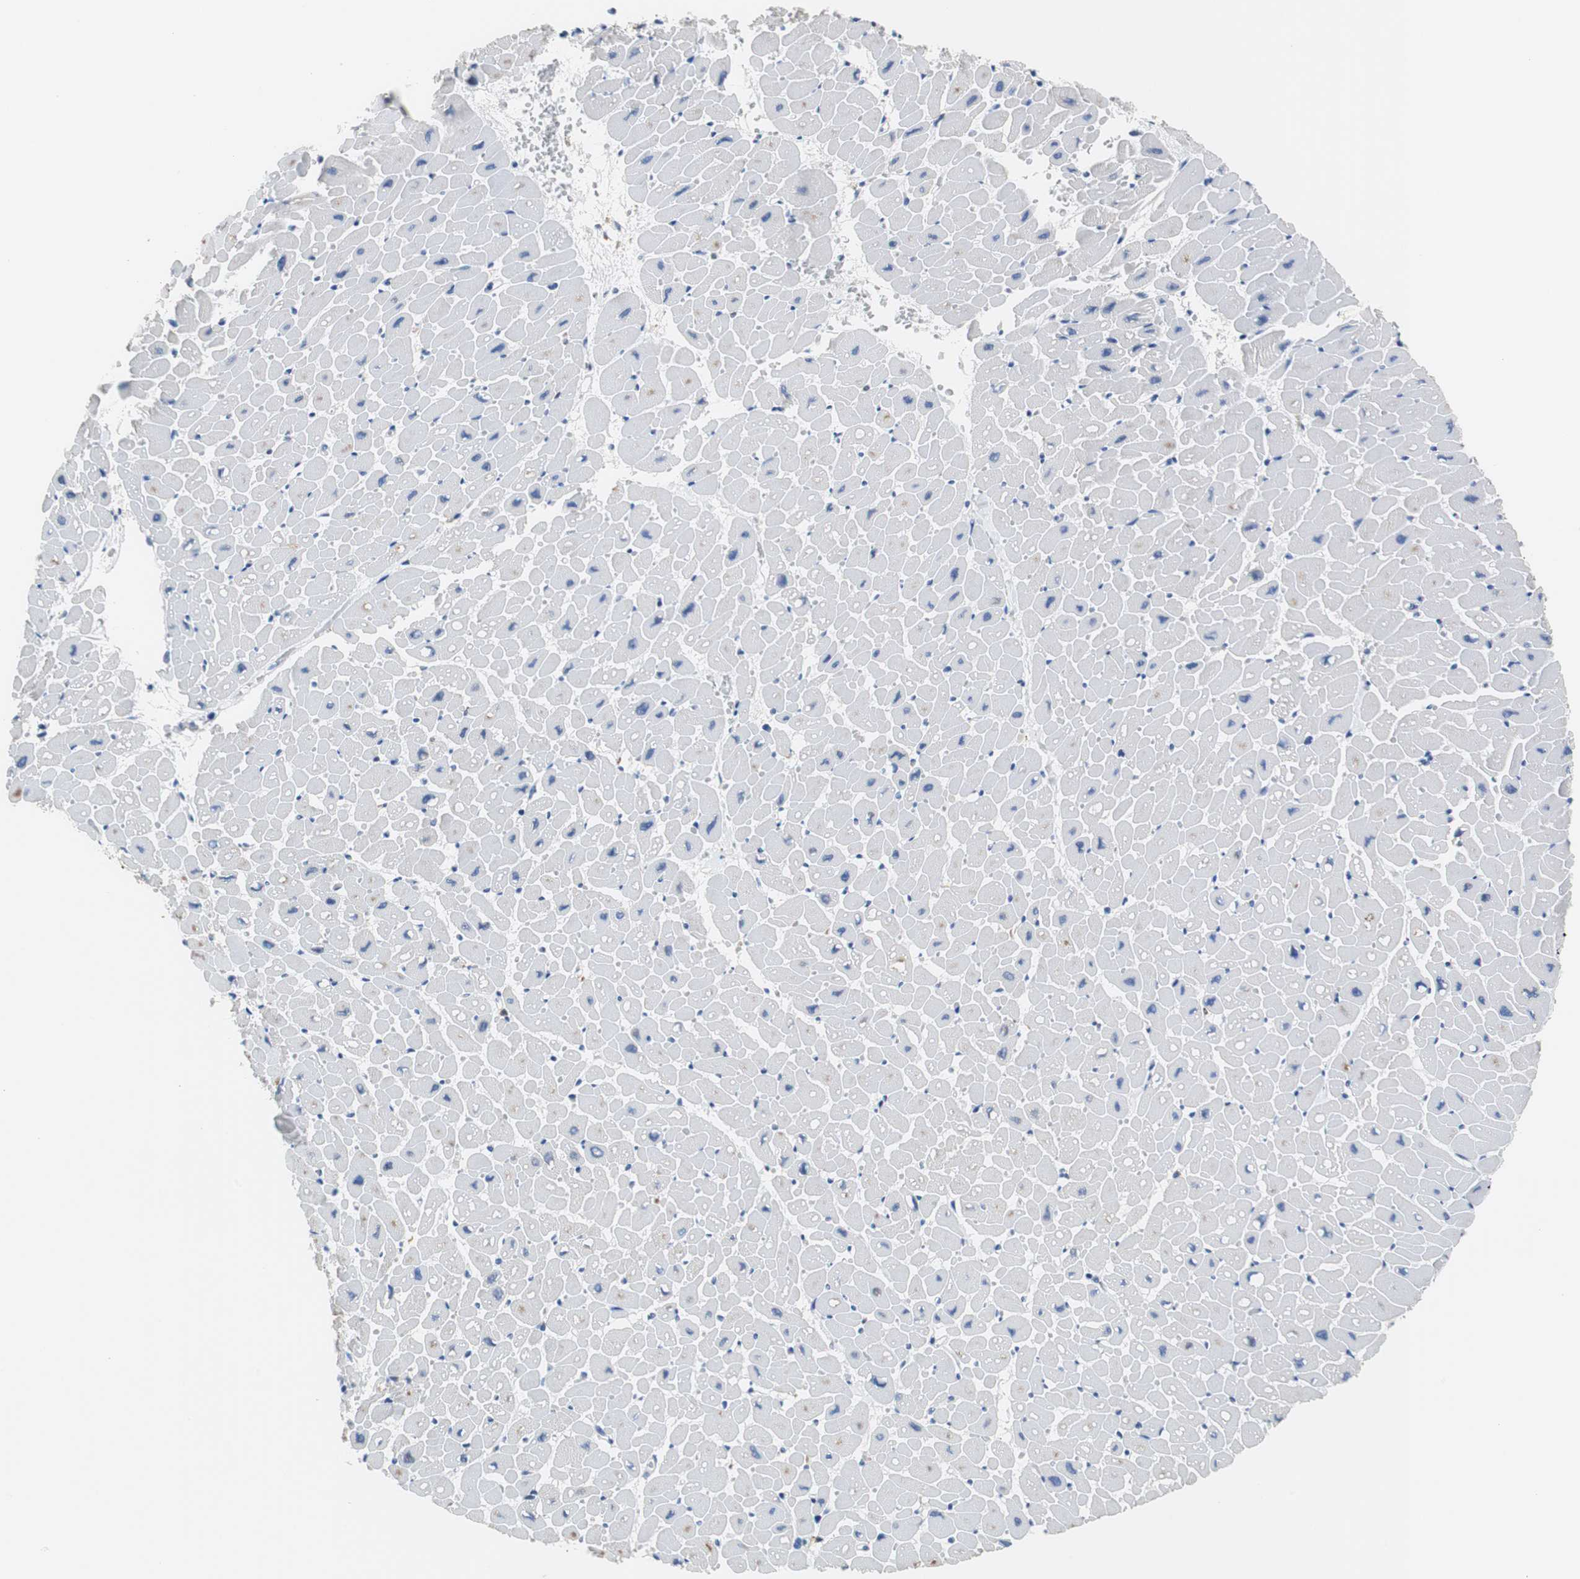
{"staining": {"intensity": "moderate", "quantity": "25%-75%", "location": "cytoplasmic/membranous"}, "tissue": "heart muscle", "cell_type": "Cardiomyocytes", "image_type": "normal", "snomed": [{"axis": "morphology", "description": "Normal tissue, NOS"}, {"axis": "topography", "description": "Heart"}], "caption": "IHC photomicrograph of benign heart muscle: heart muscle stained using immunohistochemistry displays medium levels of moderate protein expression localized specifically in the cytoplasmic/membranous of cardiomyocytes, appearing as a cytoplasmic/membranous brown color.", "gene": "VAMP8", "patient": {"sex": "male", "age": 45}}